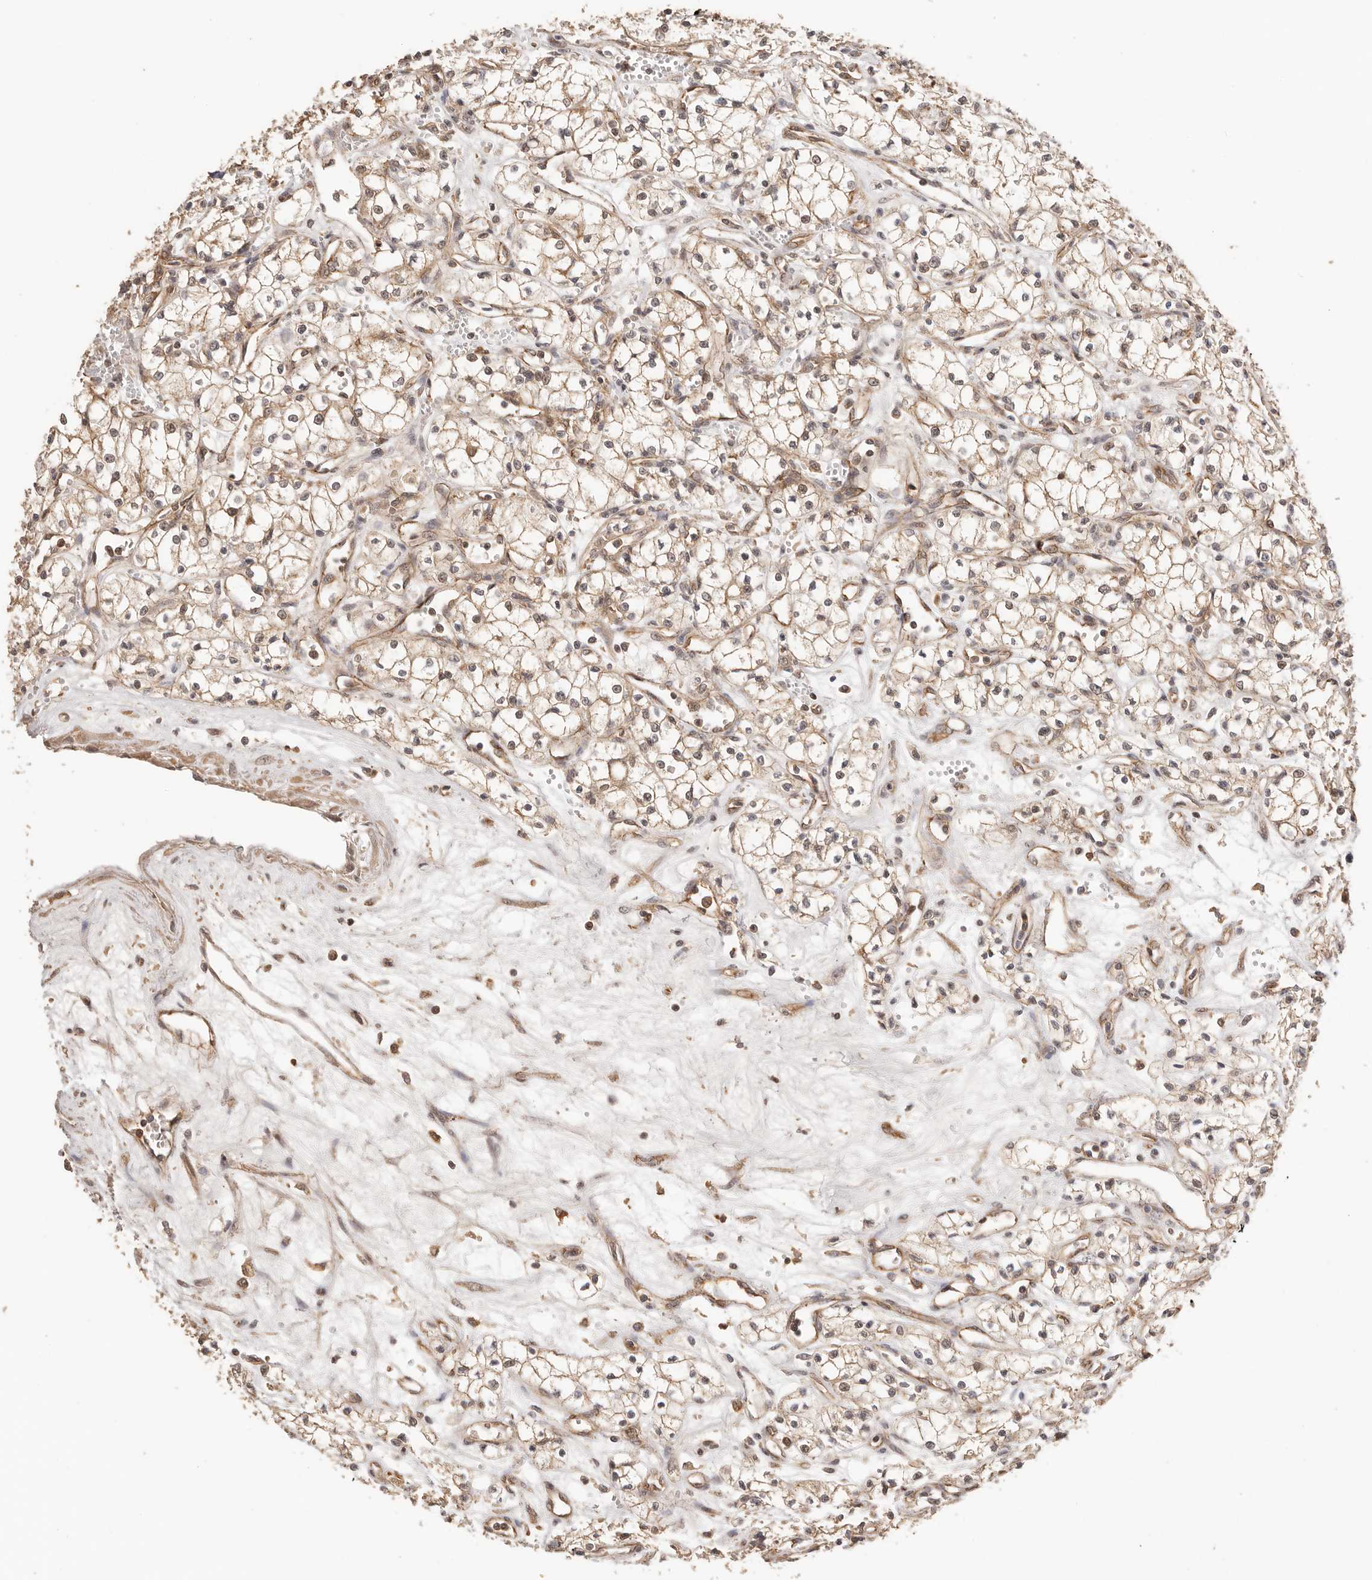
{"staining": {"intensity": "moderate", "quantity": ">75%", "location": "cytoplasmic/membranous"}, "tissue": "renal cancer", "cell_type": "Tumor cells", "image_type": "cancer", "snomed": [{"axis": "morphology", "description": "Adenocarcinoma, NOS"}, {"axis": "topography", "description": "Kidney"}], "caption": "IHC histopathology image of human renal cancer stained for a protein (brown), which displays medium levels of moderate cytoplasmic/membranous expression in approximately >75% of tumor cells.", "gene": "AFDN", "patient": {"sex": "male", "age": 59}}